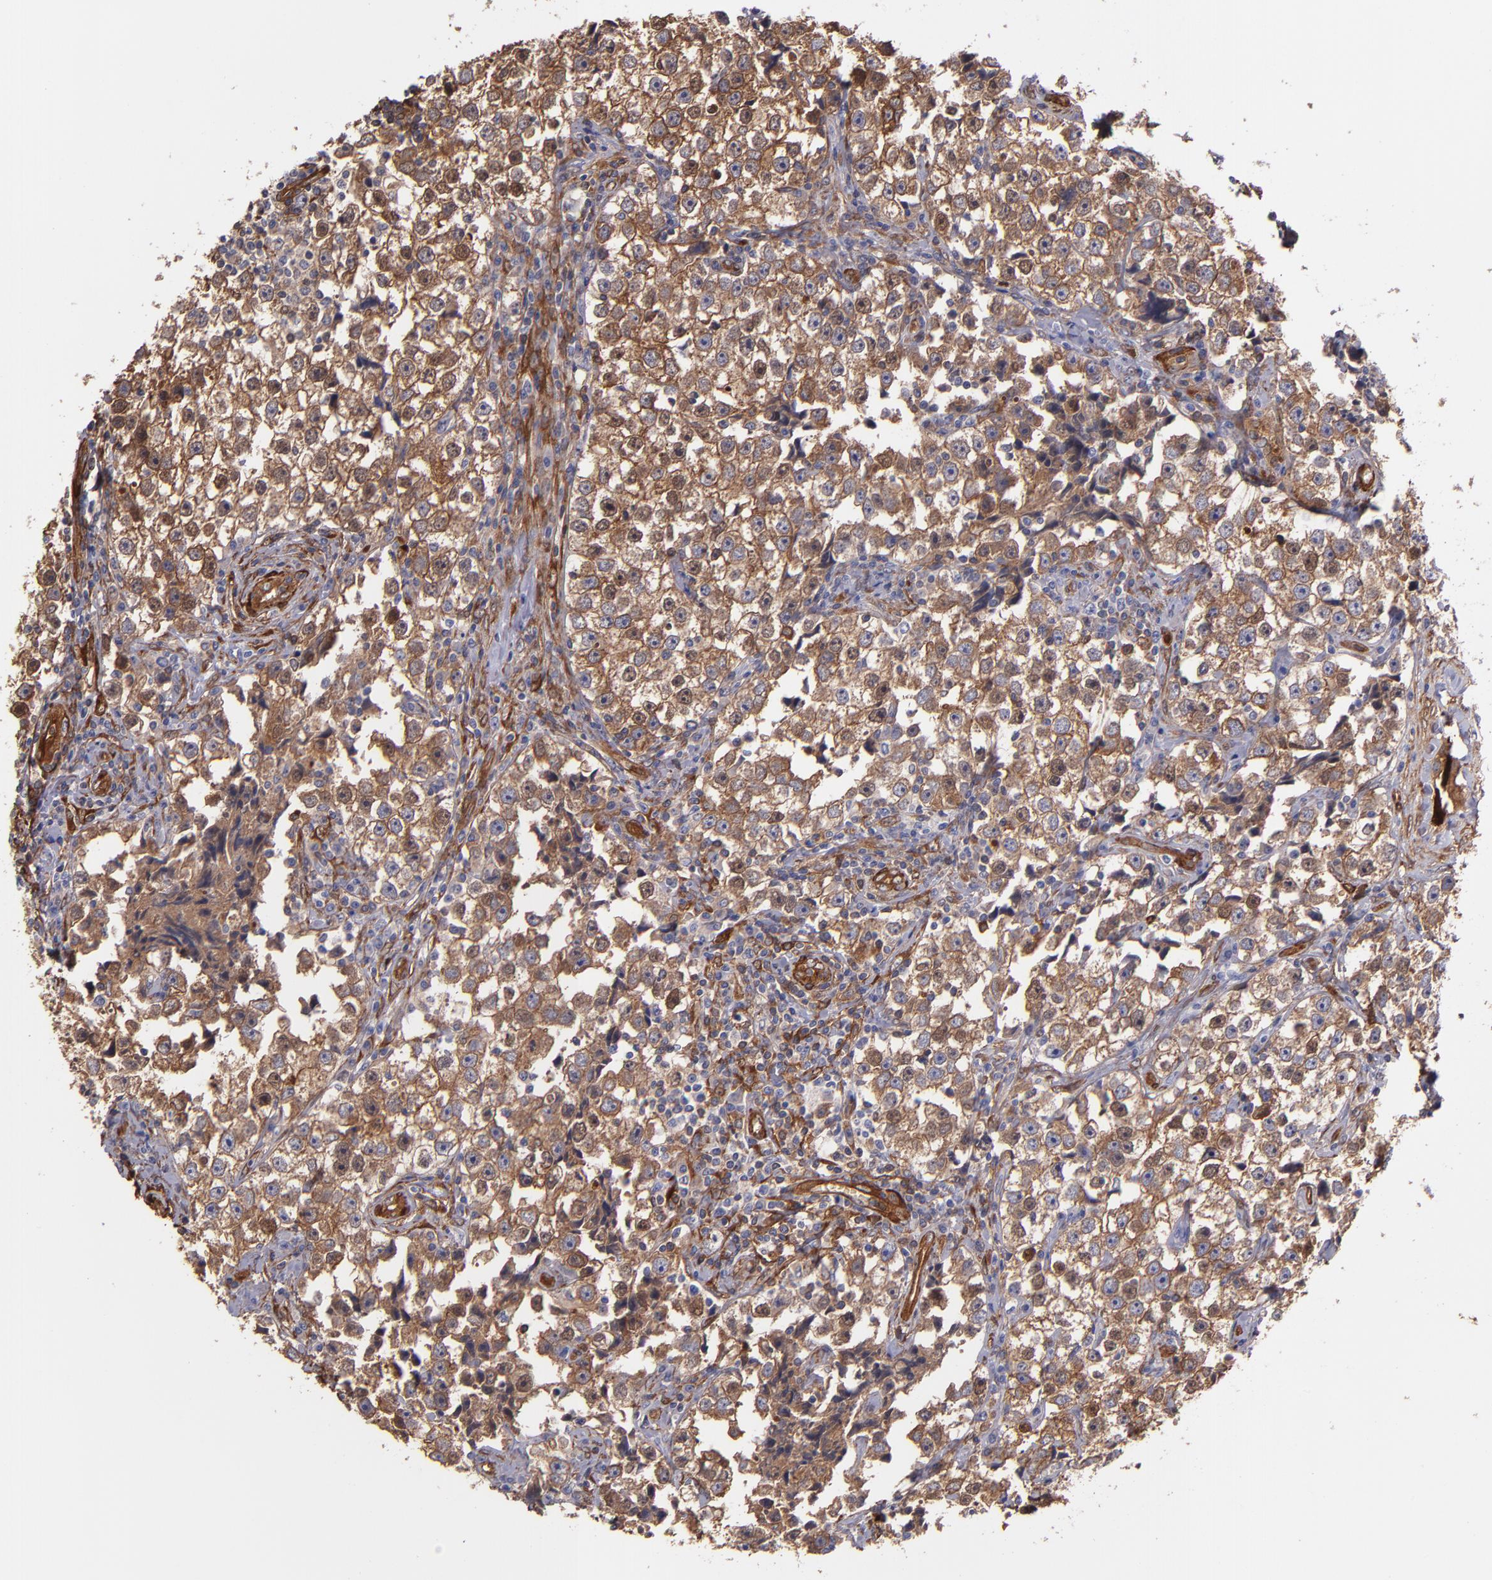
{"staining": {"intensity": "moderate", "quantity": "25%-75%", "location": "cytoplasmic/membranous"}, "tissue": "testis cancer", "cell_type": "Tumor cells", "image_type": "cancer", "snomed": [{"axis": "morphology", "description": "Seminoma, NOS"}, {"axis": "topography", "description": "Testis"}], "caption": "Testis cancer (seminoma) tissue demonstrates moderate cytoplasmic/membranous staining in about 25%-75% of tumor cells, visualized by immunohistochemistry. Nuclei are stained in blue.", "gene": "VCL", "patient": {"sex": "male", "age": 32}}